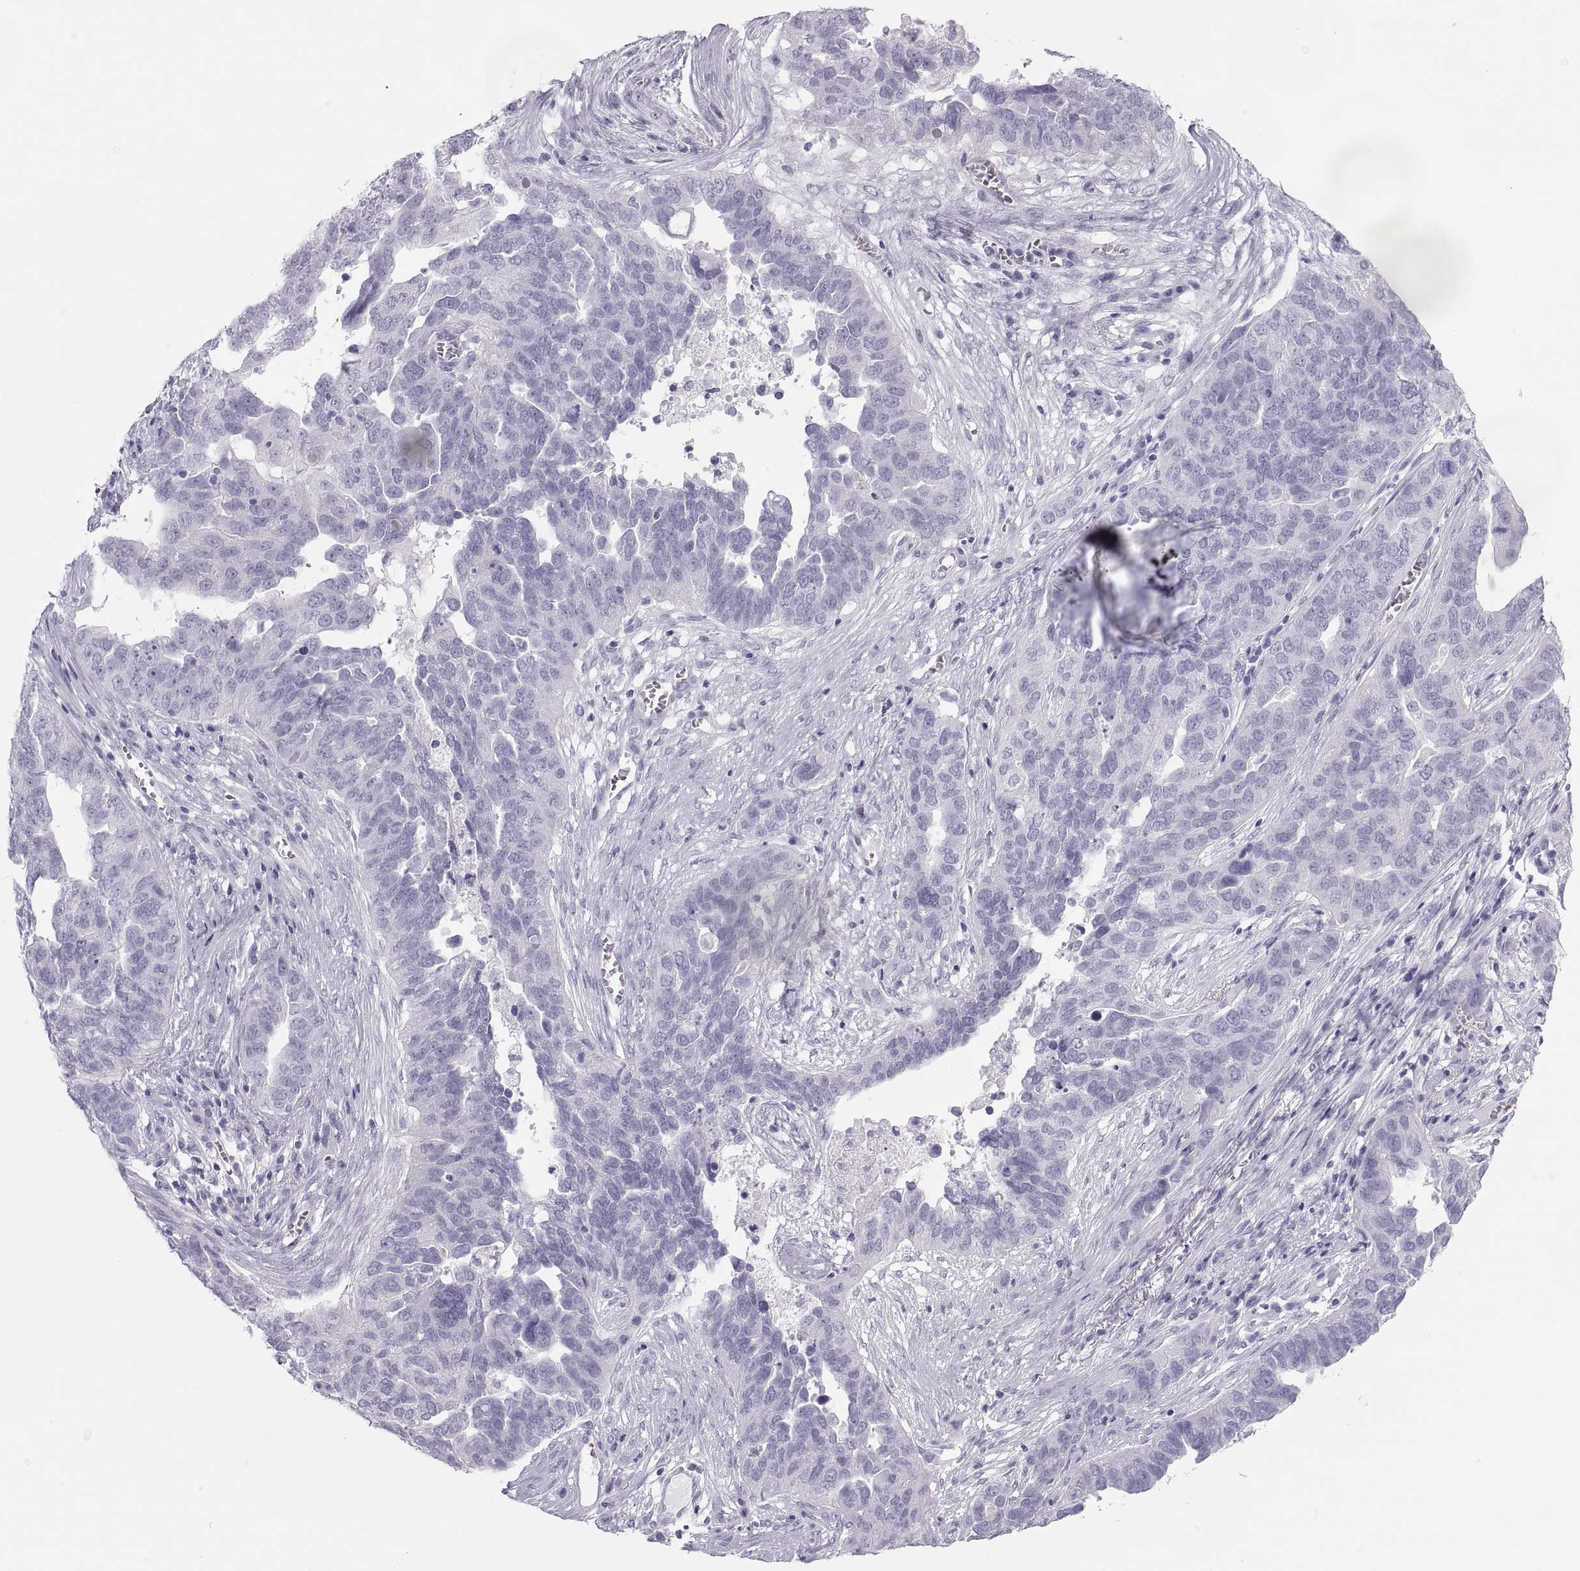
{"staining": {"intensity": "negative", "quantity": "none", "location": "none"}, "tissue": "ovarian cancer", "cell_type": "Tumor cells", "image_type": "cancer", "snomed": [{"axis": "morphology", "description": "Carcinoma, endometroid"}, {"axis": "topography", "description": "Soft tissue"}, {"axis": "topography", "description": "Ovary"}], "caption": "Immunohistochemistry histopathology image of ovarian cancer (endometroid carcinoma) stained for a protein (brown), which reveals no expression in tumor cells.", "gene": "SEMG1", "patient": {"sex": "female", "age": 52}}